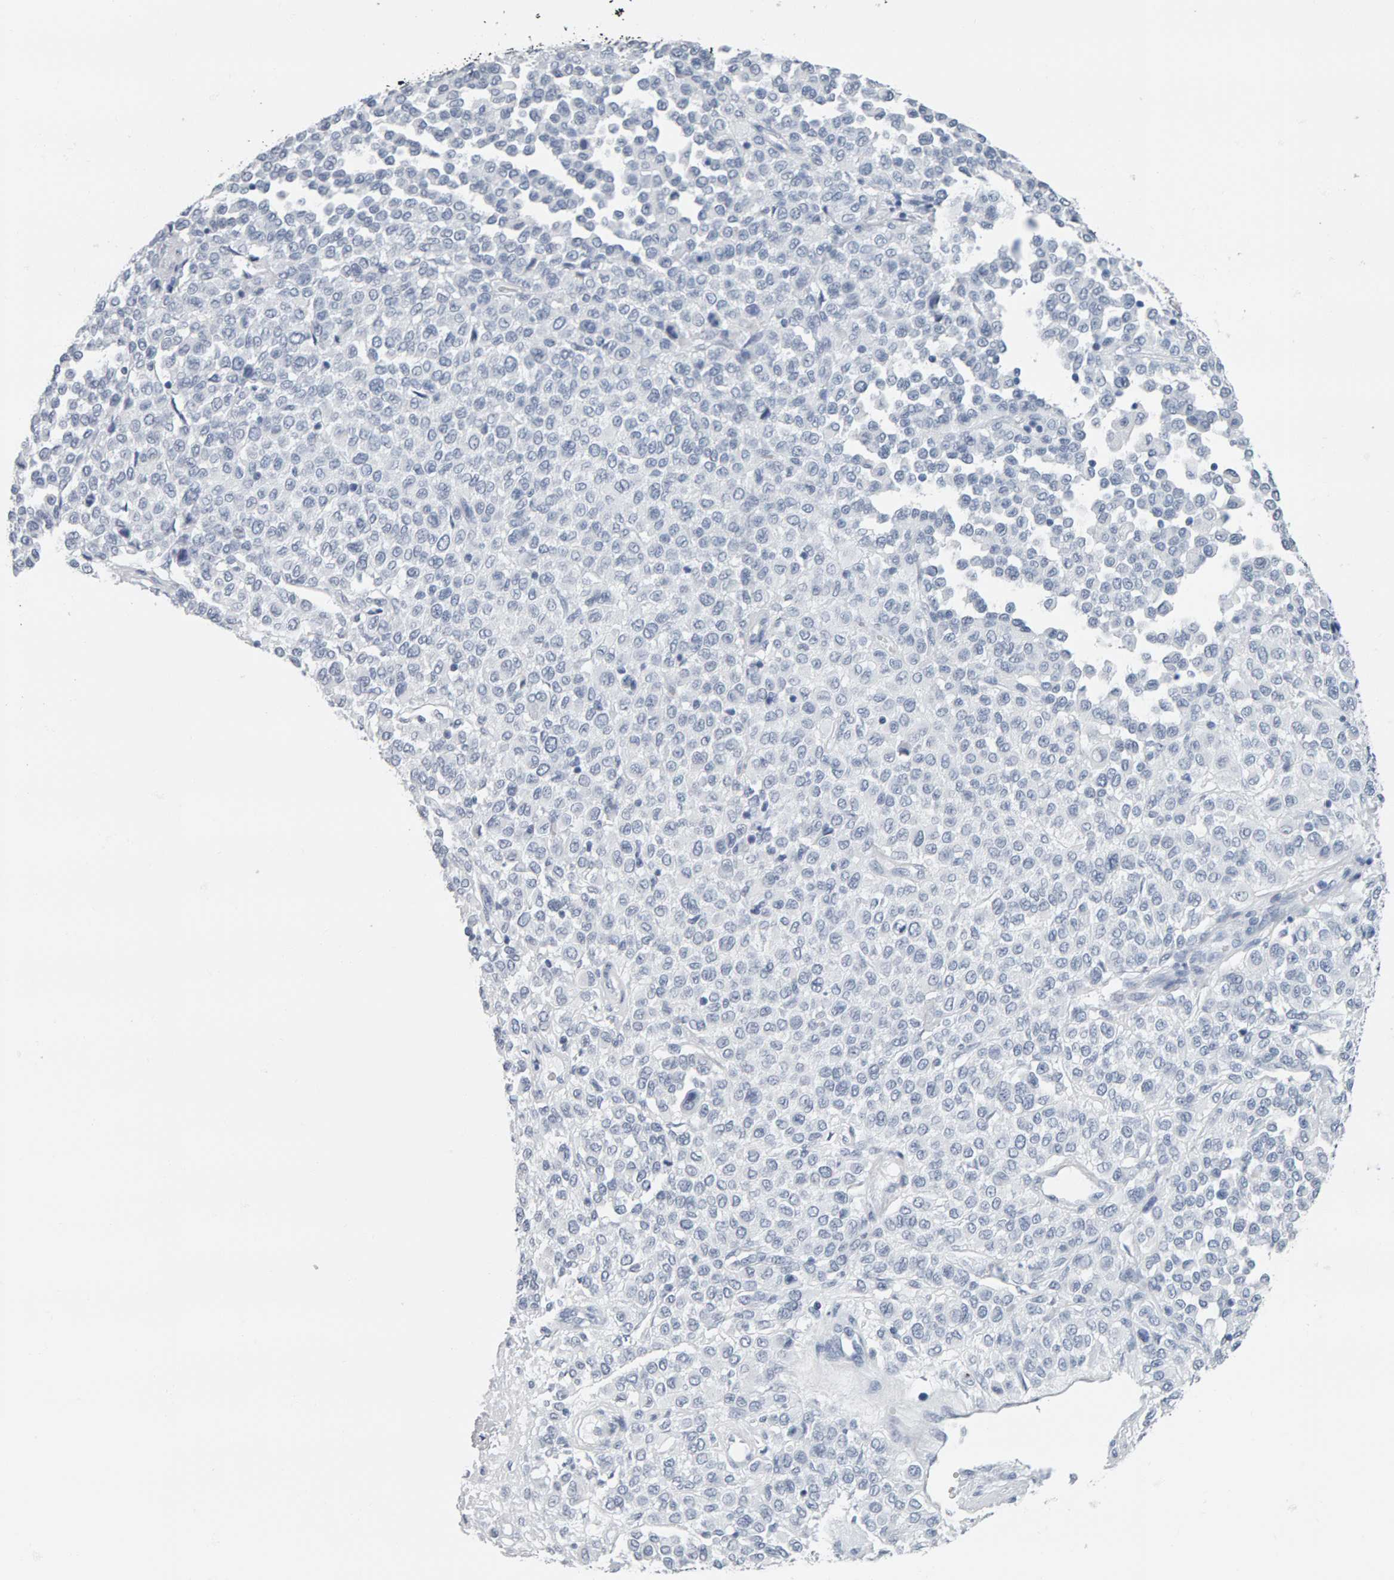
{"staining": {"intensity": "negative", "quantity": "none", "location": "none"}, "tissue": "melanoma", "cell_type": "Tumor cells", "image_type": "cancer", "snomed": [{"axis": "morphology", "description": "Malignant melanoma, Metastatic site"}, {"axis": "topography", "description": "Pancreas"}], "caption": "Image shows no protein staining in tumor cells of melanoma tissue.", "gene": "SPACA3", "patient": {"sex": "female", "age": 30}}